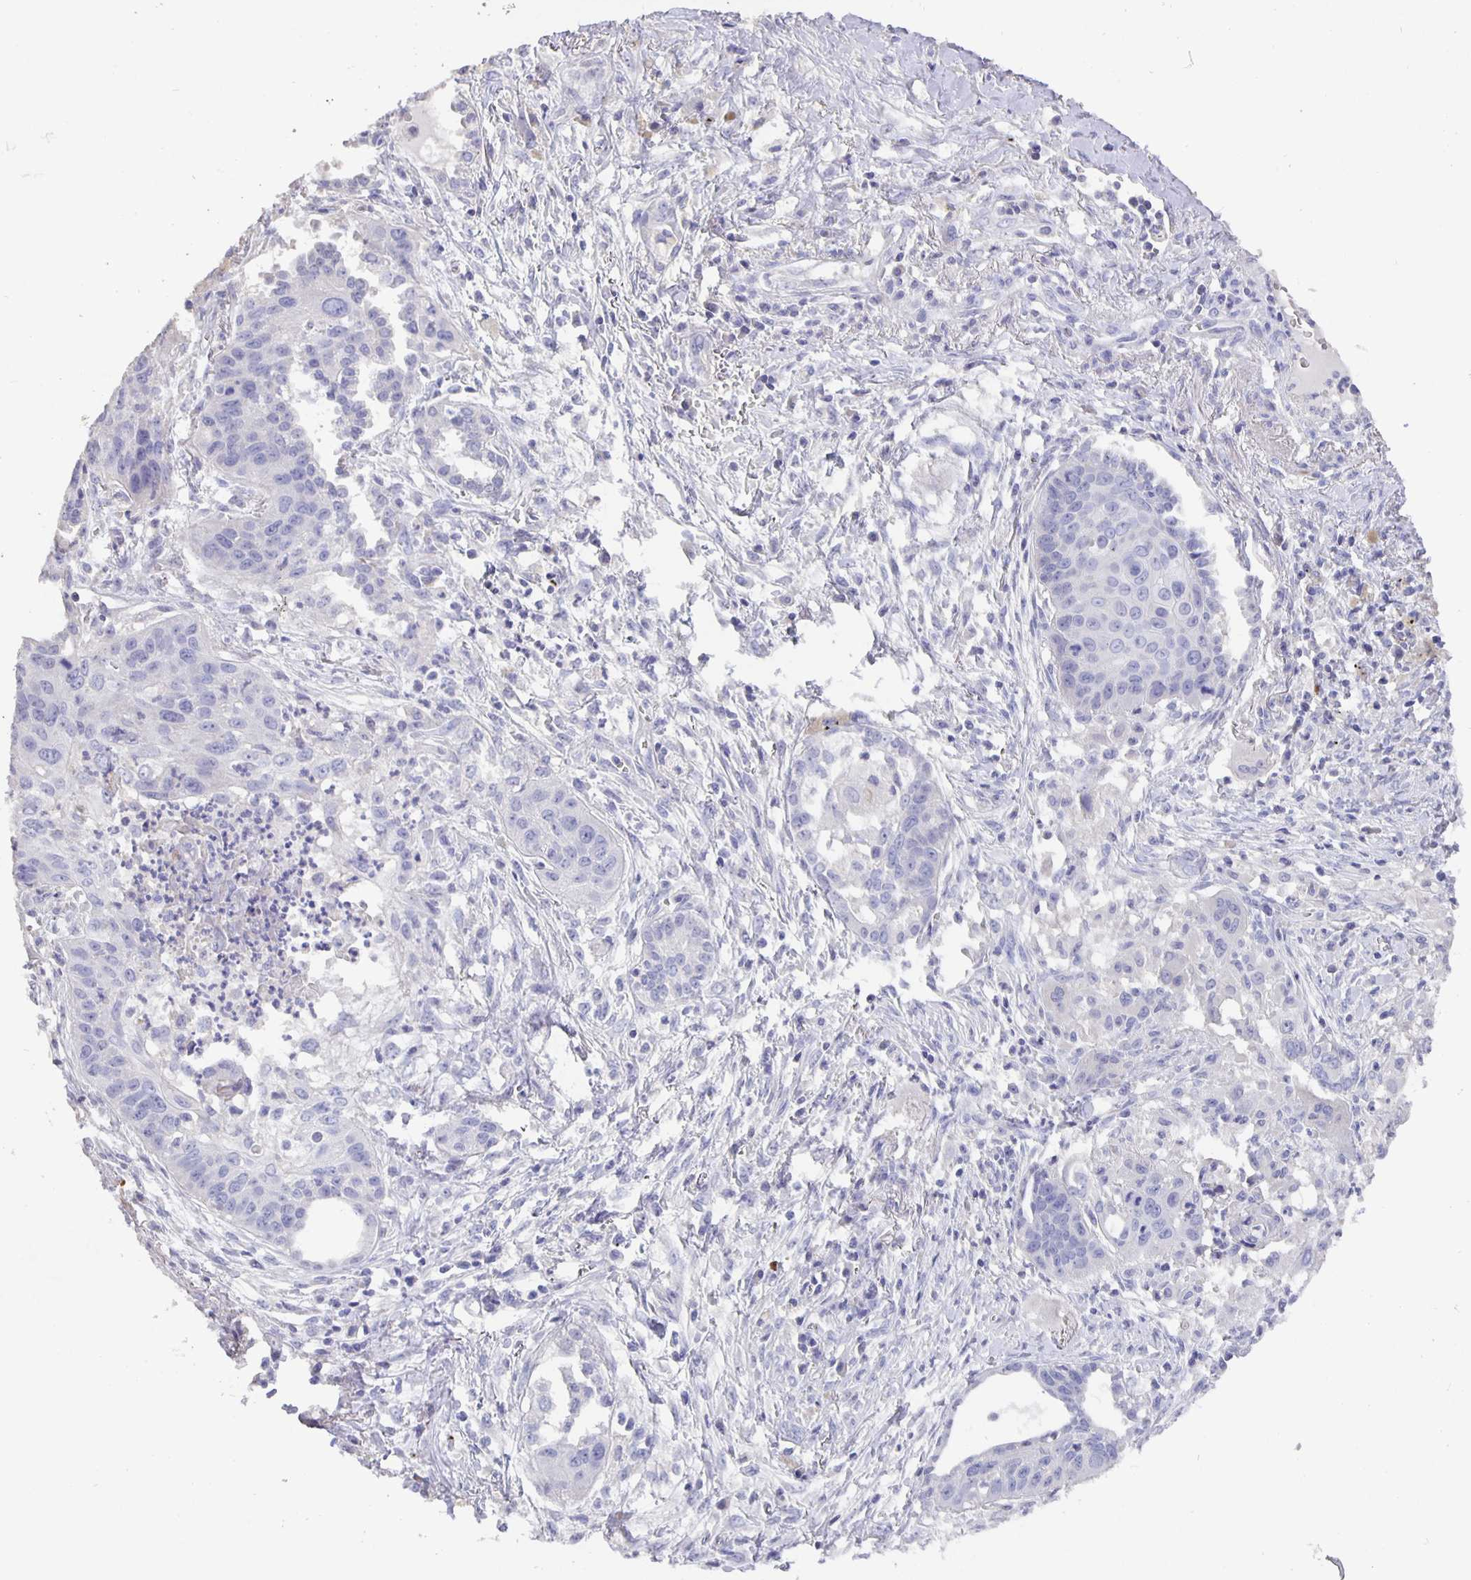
{"staining": {"intensity": "negative", "quantity": "none", "location": "none"}, "tissue": "lung cancer", "cell_type": "Tumor cells", "image_type": "cancer", "snomed": [{"axis": "morphology", "description": "Squamous cell carcinoma, NOS"}, {"axis": "topography", "description": "Lung"}], "caption": "IHC histopathology image of neoplastic tissue: lung cancer stained with DAB (3,3'-diaminobenzidine) exhibits no significant protein expression in tumor cells.", "gene": "CFAP74", "patient": {"sex": "male", "age": 71}}